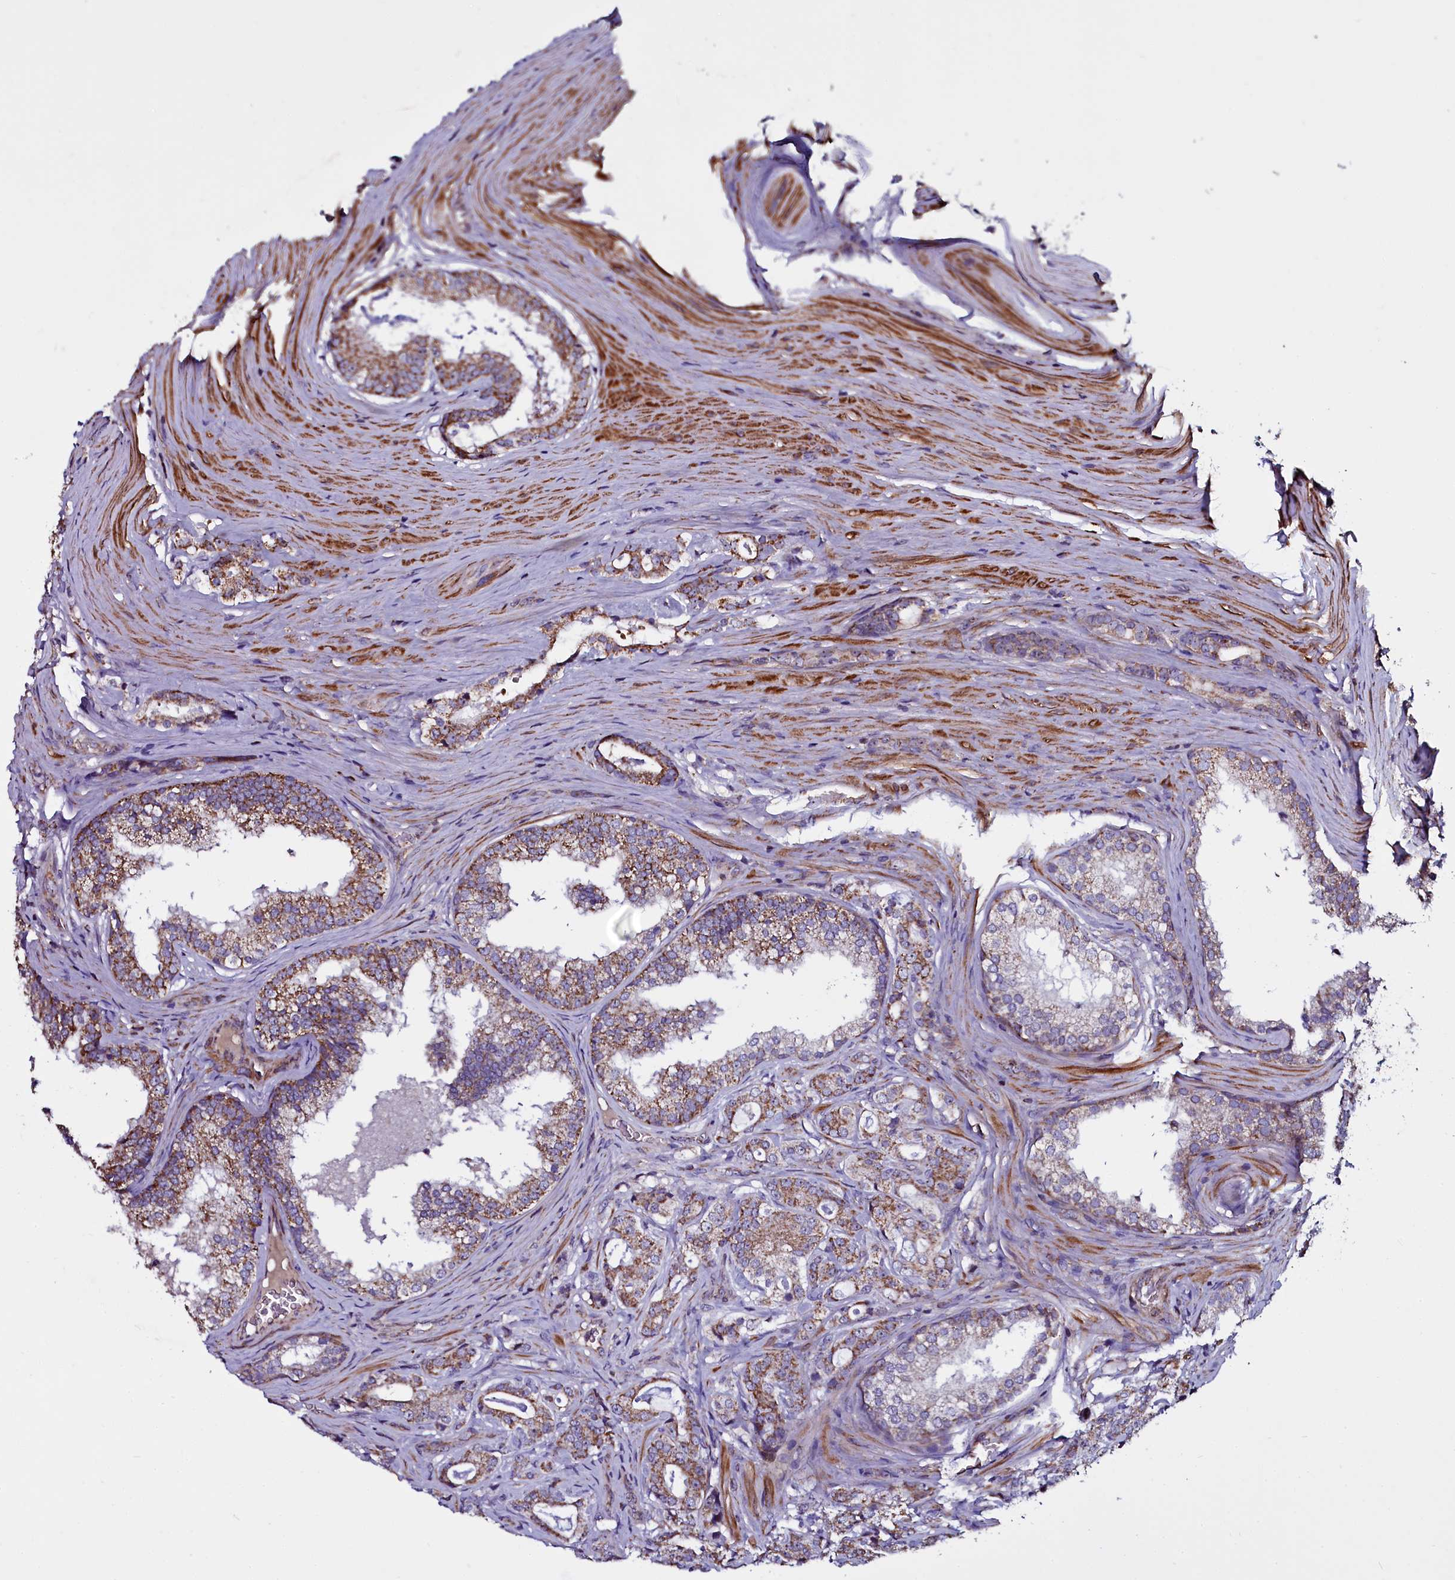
{"staining": {"intensity": "moderate", "quantity": ">75%", "location": "cytoplasmic/membranous"}, "tissue": "prostate cancer", "cell_type": "Tumor cells", "image_type": "cancer", "snomed": [{"axis": "morphology", "description": "Adenocarcinoma, High grade"}, {"axis": "topography", "description": "Prostate"}], "caption": "Protein staining by IHC demonstrates moderate cytoplasmic/membranous positivity in approximately >75% of tumor cells in adenocarcinoma (high-grade) (prostate).", "gene": "NAA80", "patient": {"sex": "male", "age": 63}}